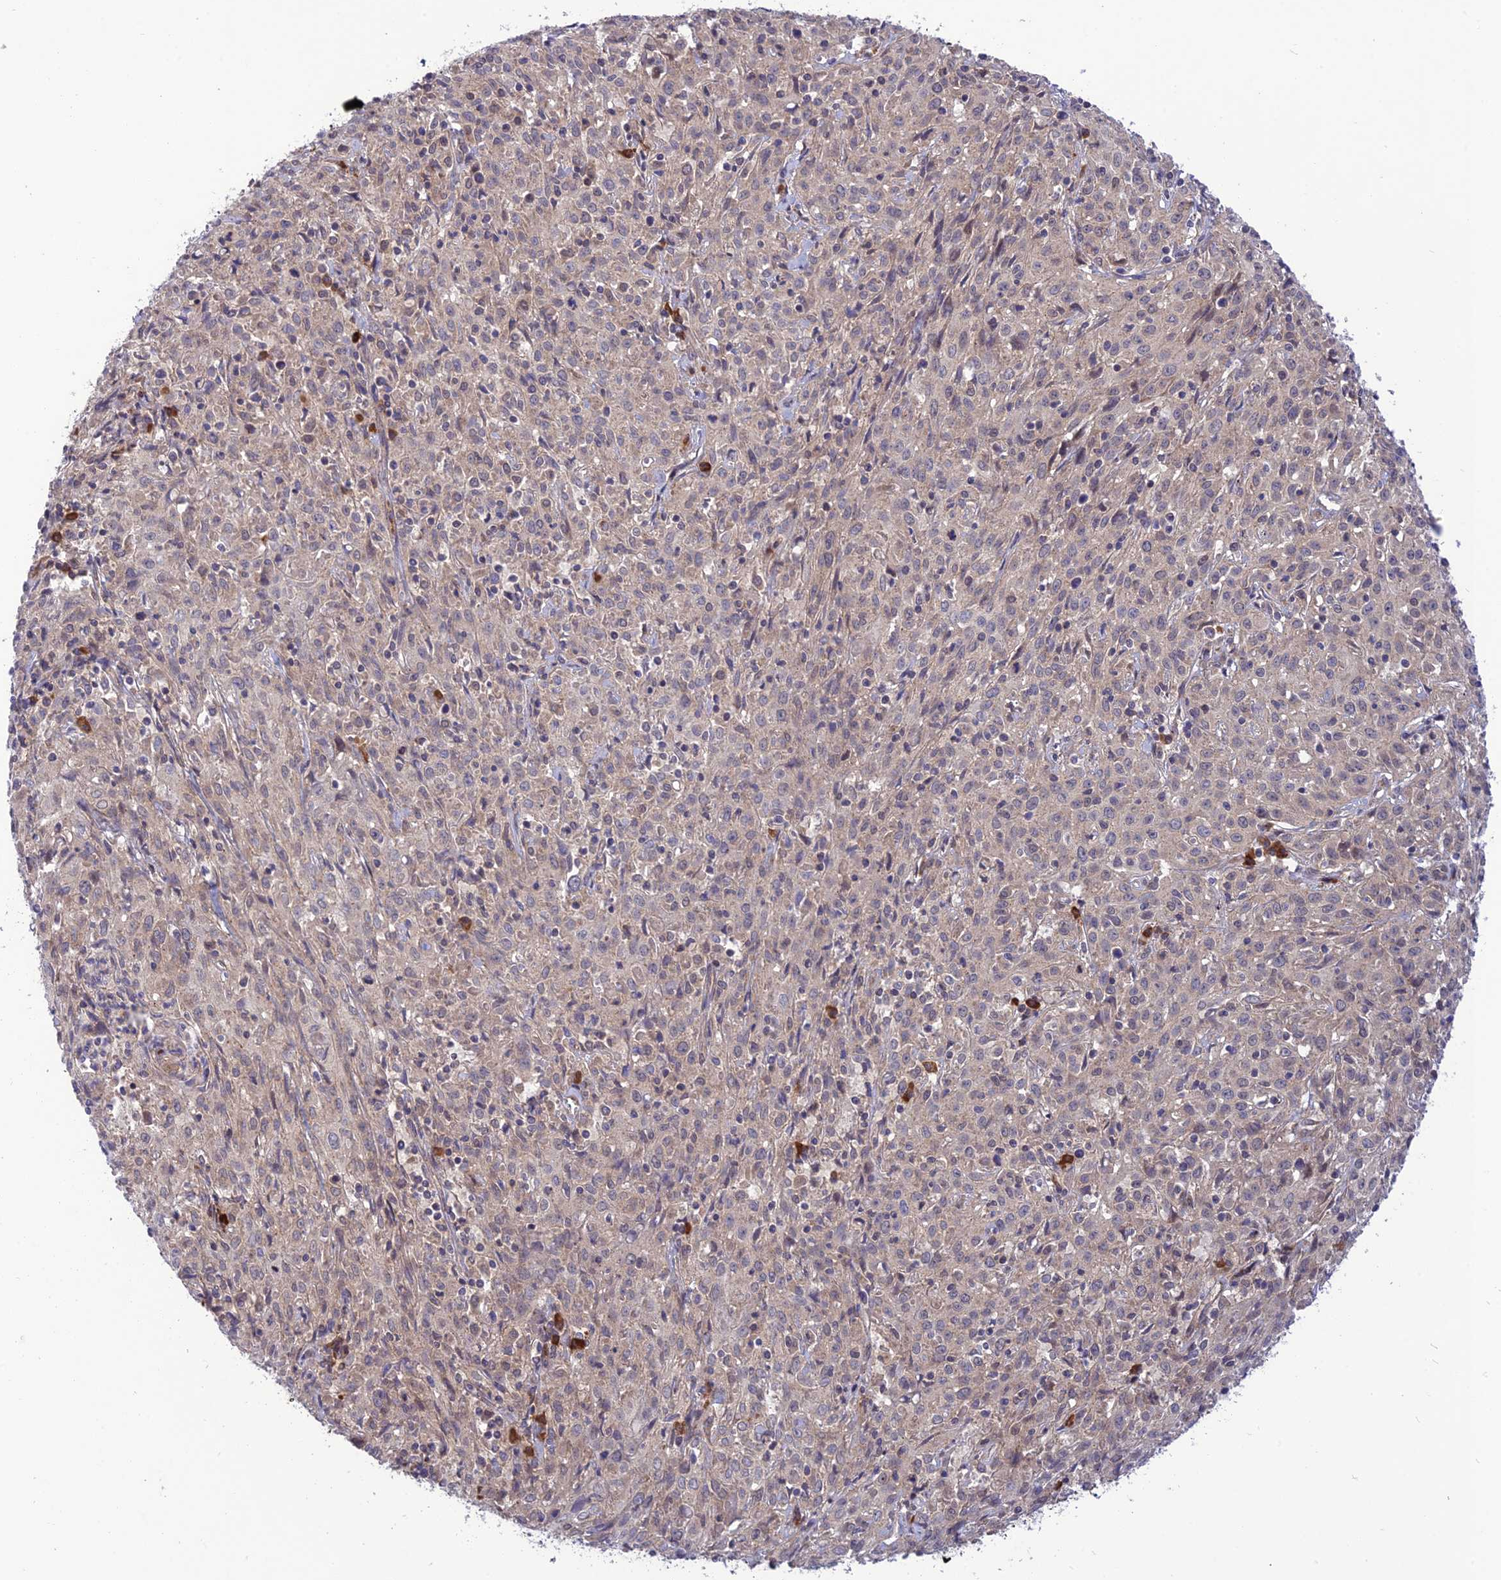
{"staining": {"intensity": "negative", "quantity": "none", "location": "none"}, "tissue": "cervical cancer", "cell_type": "Tumor cells", "image_type": "cancer", "snomed": [{"axis": "morphology", "description": "Squamous cell carcinoma, NOS"}, {"axis": "topography", "description": "Cervix"}], "caption": "Tumor cells show no significant expression in cervical cancer (squamous cell carcinoma).", "gene": "UROS", "patient": {"sex": "female", "age": 57}}